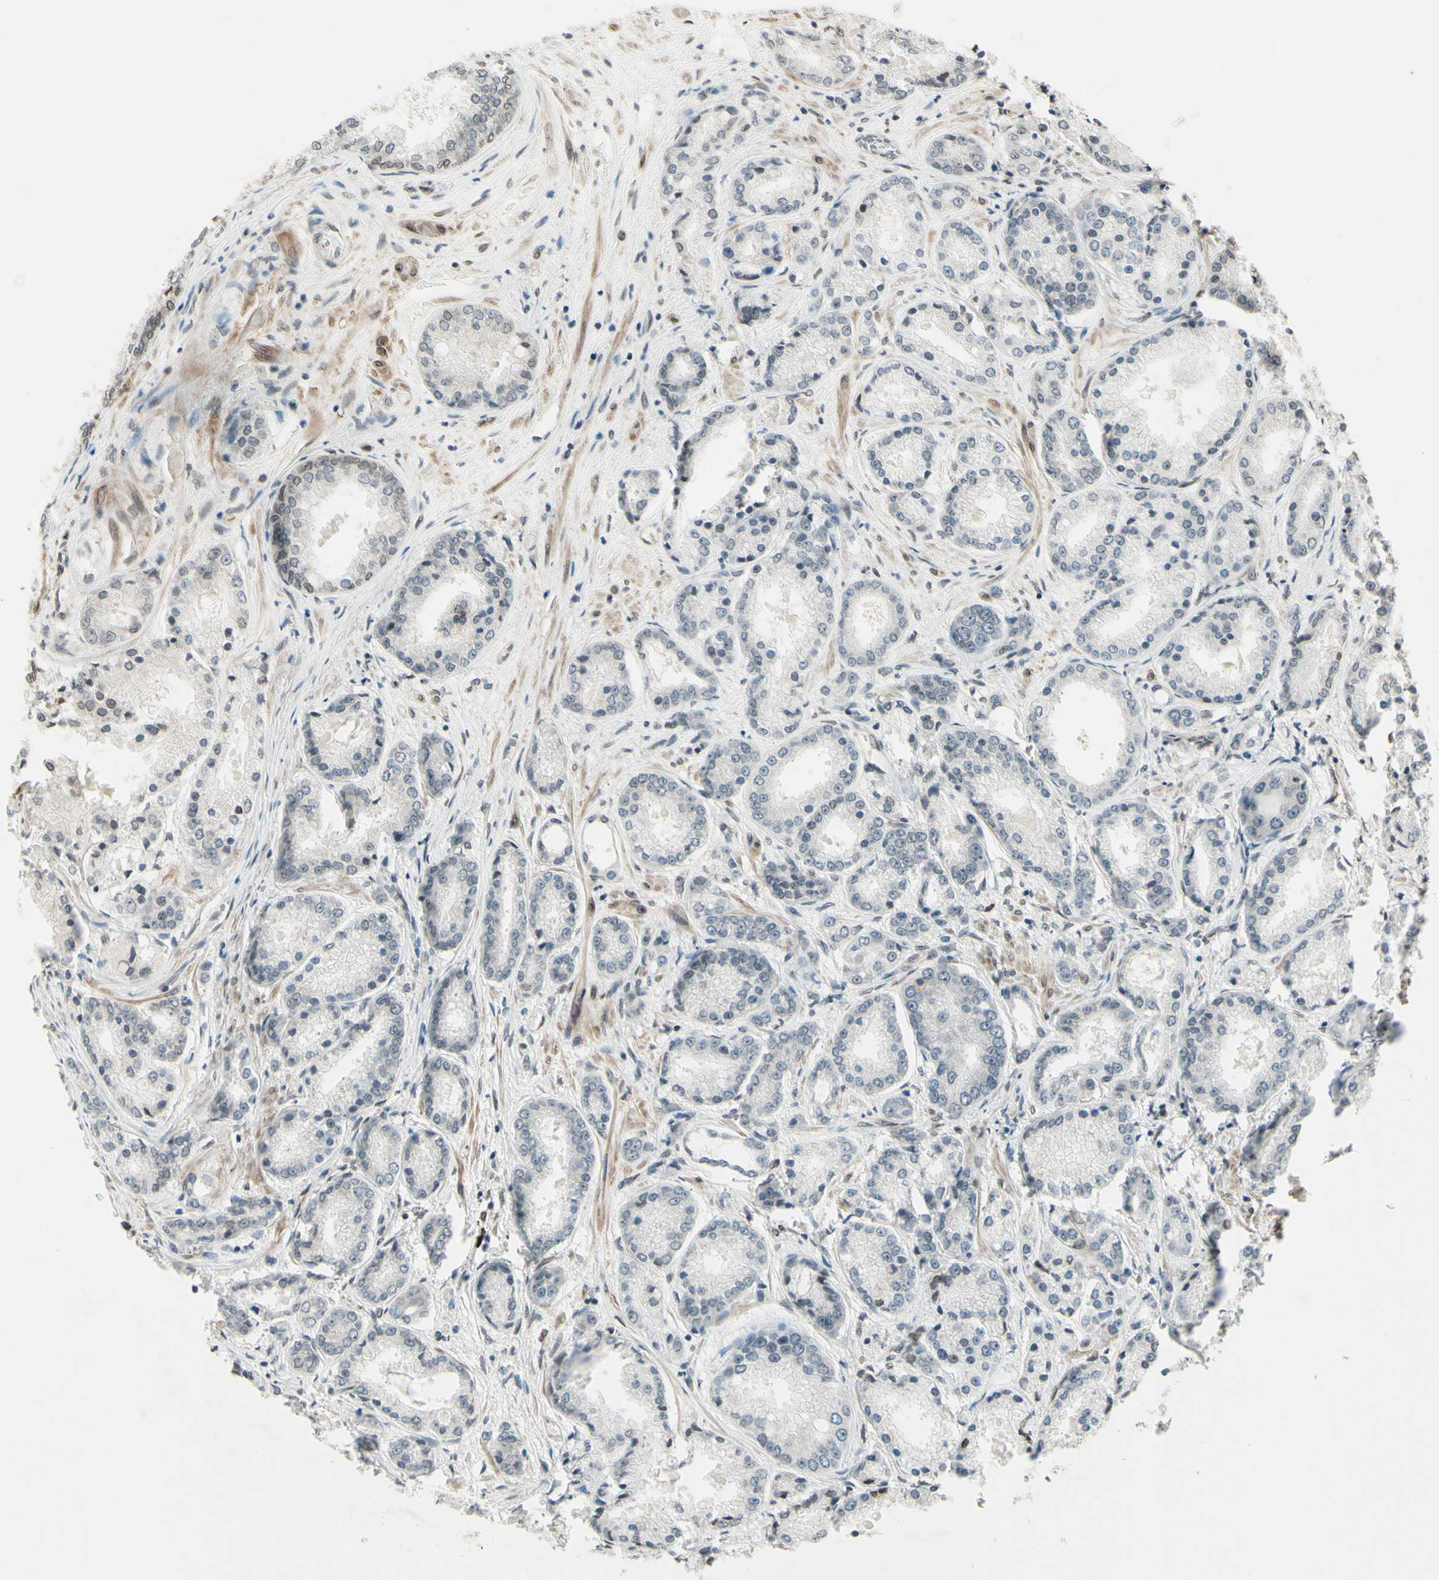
{"staining": {"intensity": "negative", "quantity": "none", "location": "none"}, "tissue": "prostate cancer", "cell_type": "Tumor cells", "image_type": "cancer", "snomed": [{"axis": "morphology", "description": "Adenocarcinoma, High grade"}, {"axis": "topography", "description": "Prostate"}], "caption": "This is an immunohistochemistry (IHC) photomicrograph of human prostate cancer. There is no positivity in tumor cells.", "gene": "MLF2", "patient": {"sex": "male", "age": 59}}